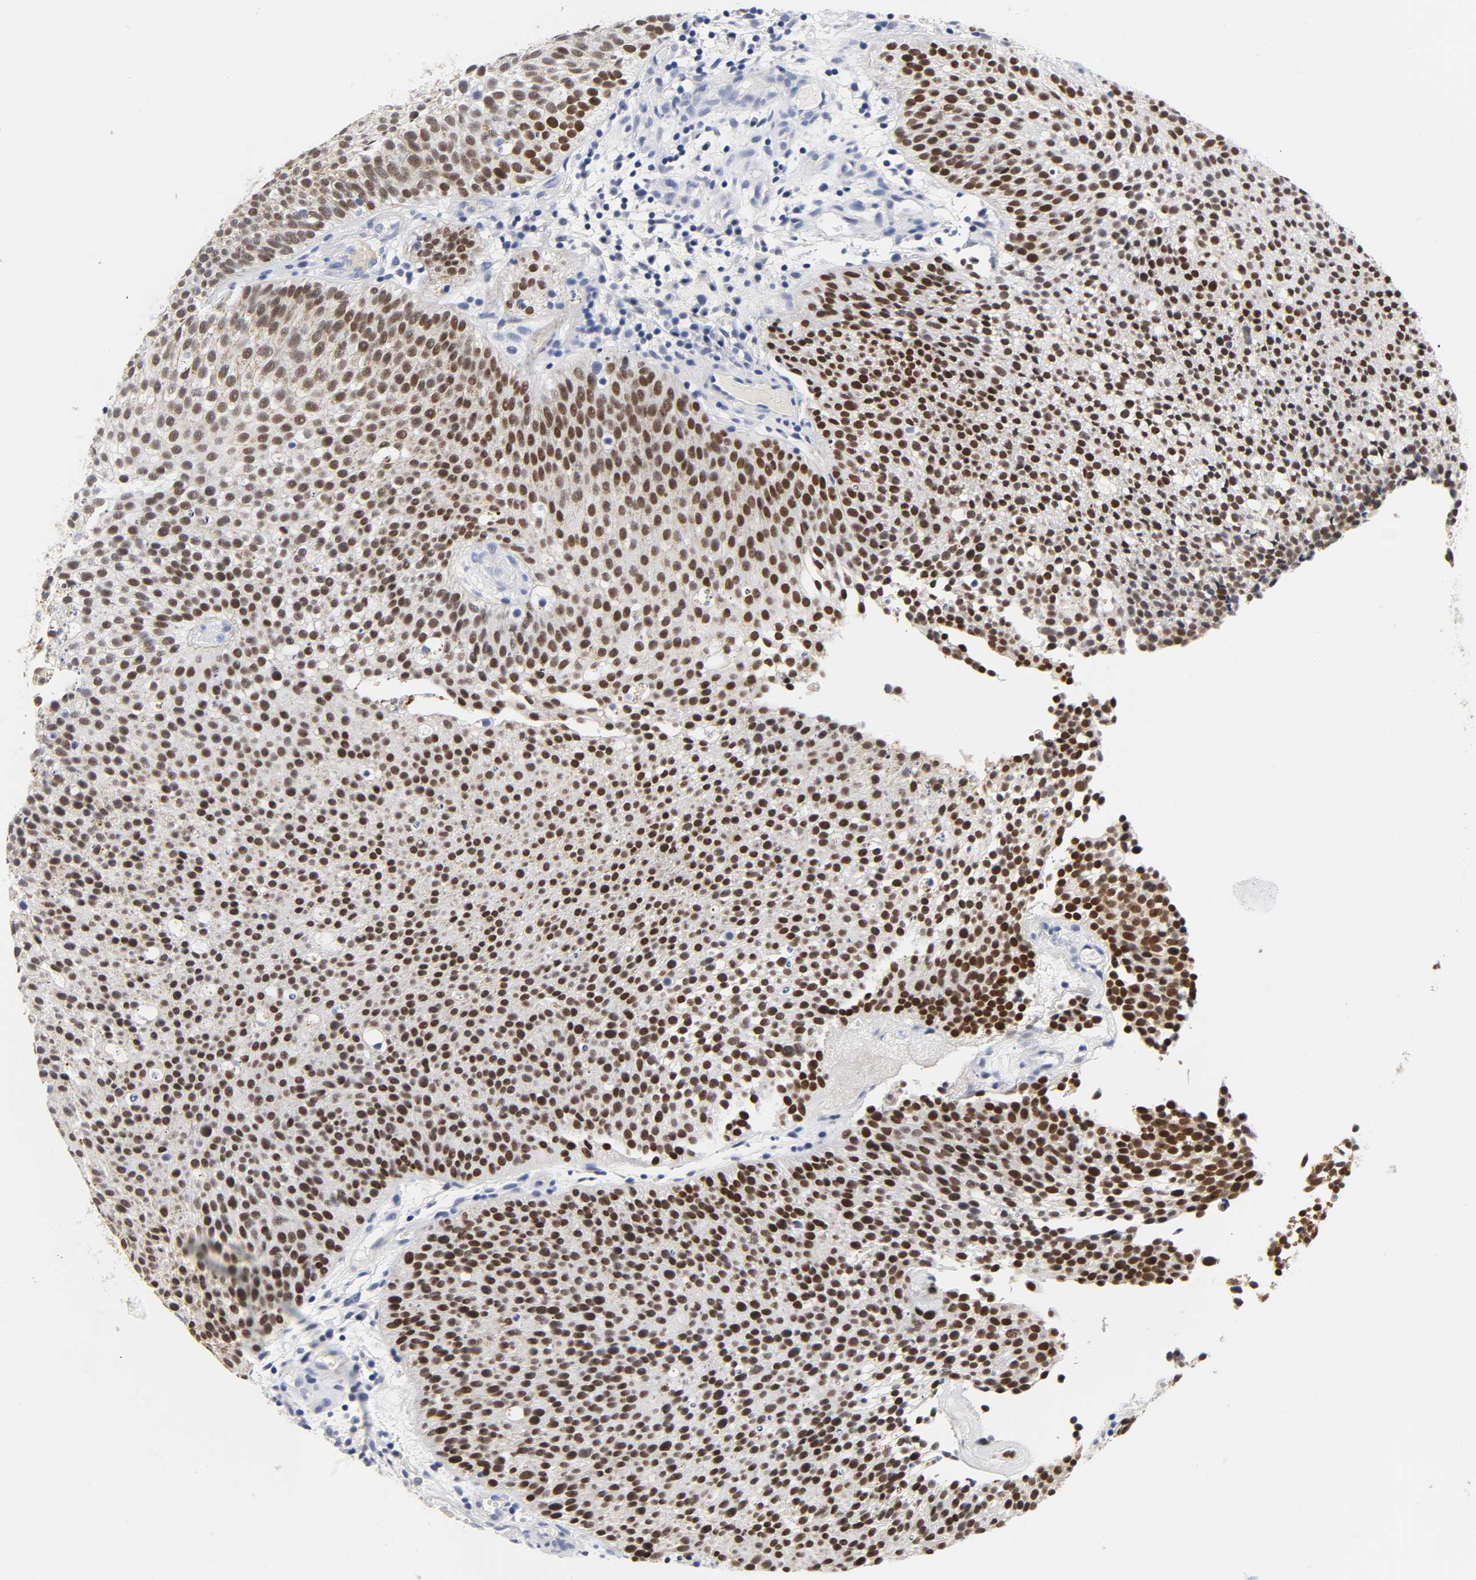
{"staining": {"intensity": "strong", "quantity": ">75%", "location": "nuclear"}, "tissue": "urothelial cancer", "cell_type": "Tumor cells", "image_type": "cancer", "snomed": [{"axis": "morphology", "description": "Urothelial carcinoma, Low grade"}, {"axis": "topography", "description": "Urinary bladder"}], "caption": "Immunohistochemical staining of human urothelial cancer shows high levels of strong nuclear protein expression in about >75% of tumor cells.", "gene": "GRHL2", "patient": {"sex": "male", "age": 85}}